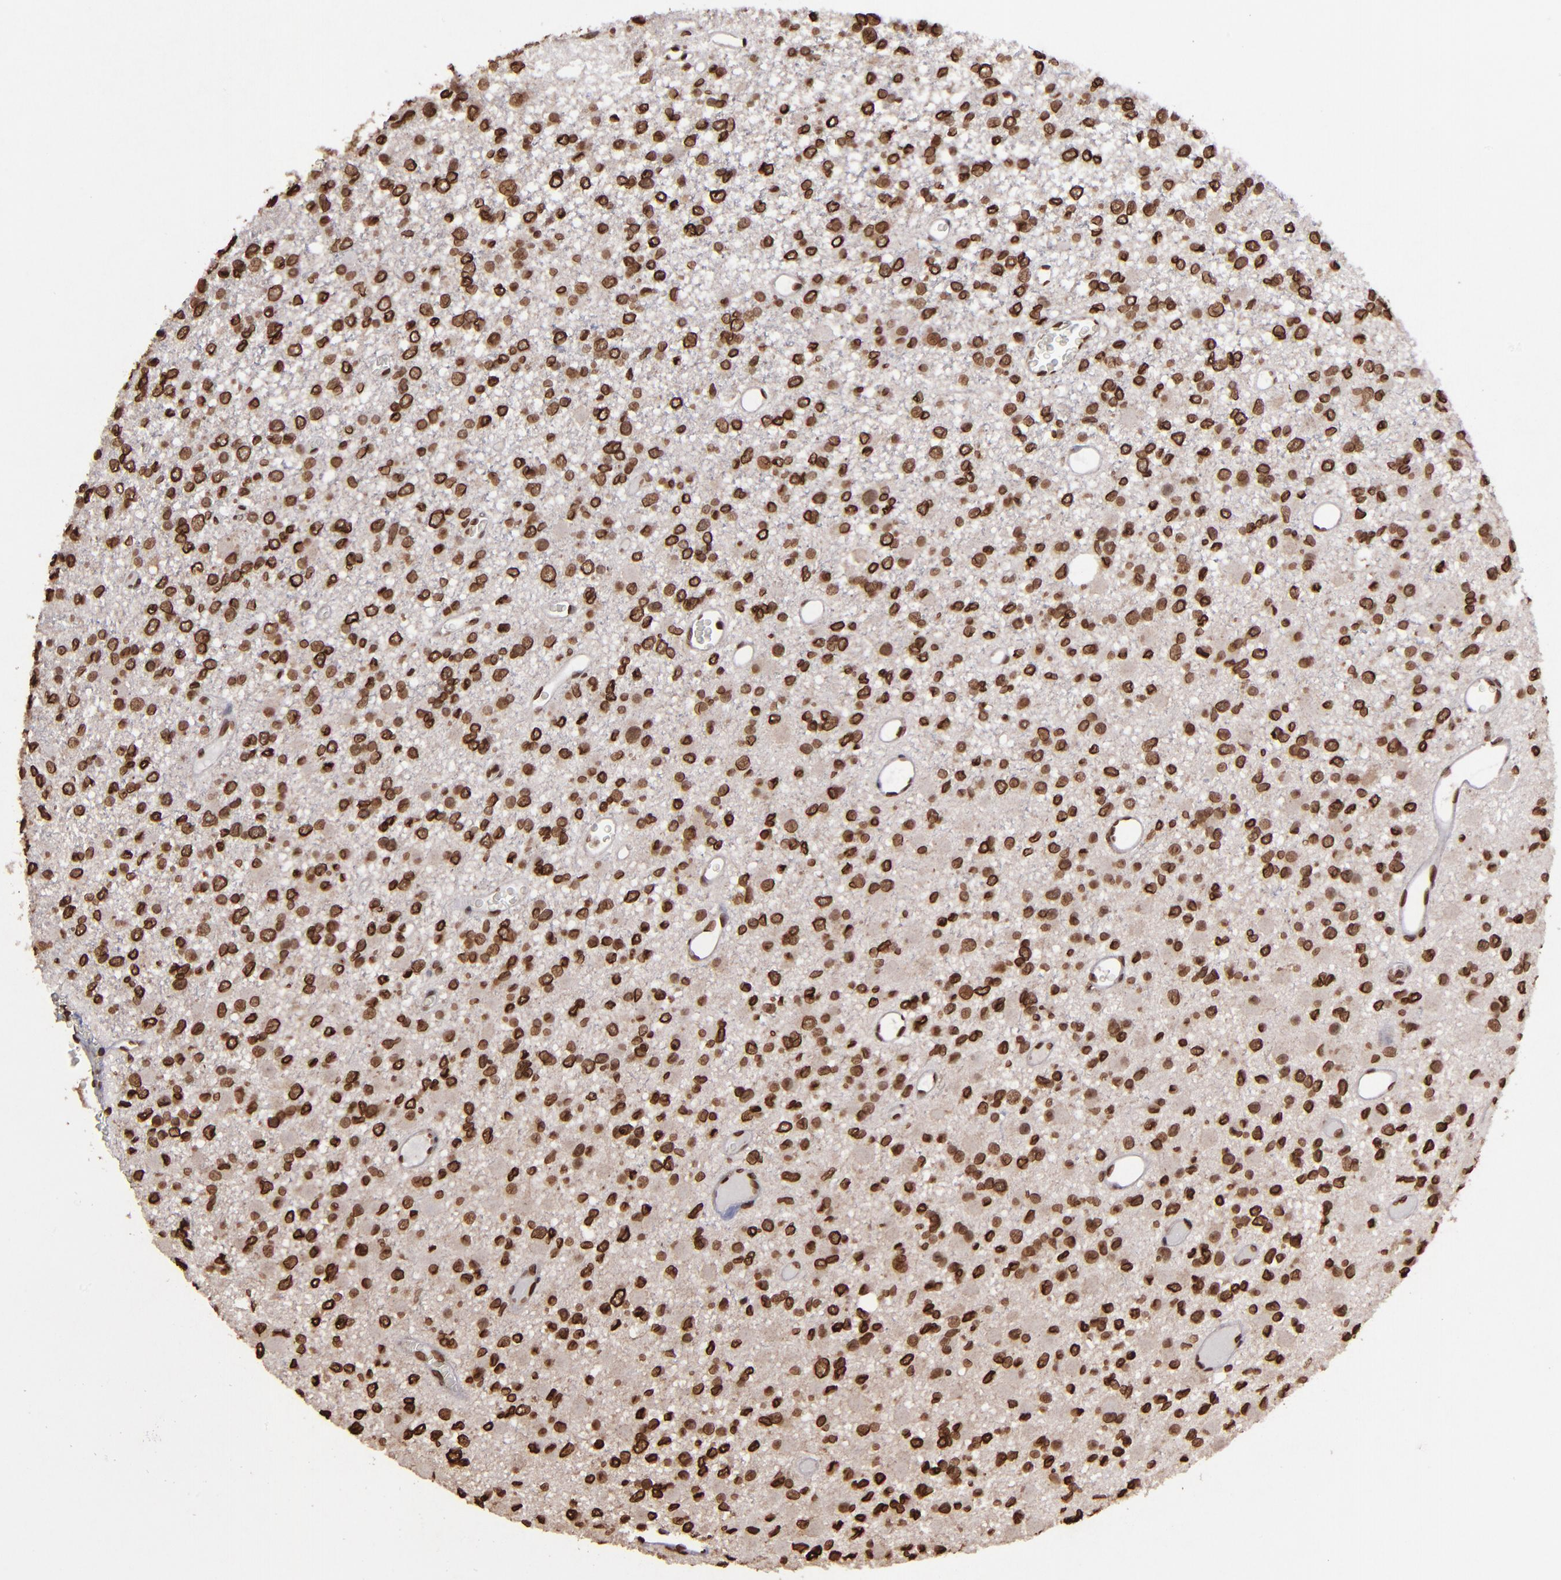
{"staining": {"intensity": "moderate", "quantity": ">75%", "location": "nuclear"}, "tissue": "glioma", "cell_type": "Tumor cells", "image_type": "cancer", "snomed": [{"axis": "morphology", "description": "Glioma, malignant, Low grade"}, {"axis": "topography", "description": "Brain"}], "caption": "Immunohistochemistry staining of glioma, which displays medium levels of moderate nuclear expression in approximately >75% of tumor cells indicating moderate nuclear protein expression. The staining was performed using DAB (brown) for protein detection and nuclei were counterstained in hematoxylin (blue).", "gene": "AKT1", "patient": {"sex": "male", "age": 42}}